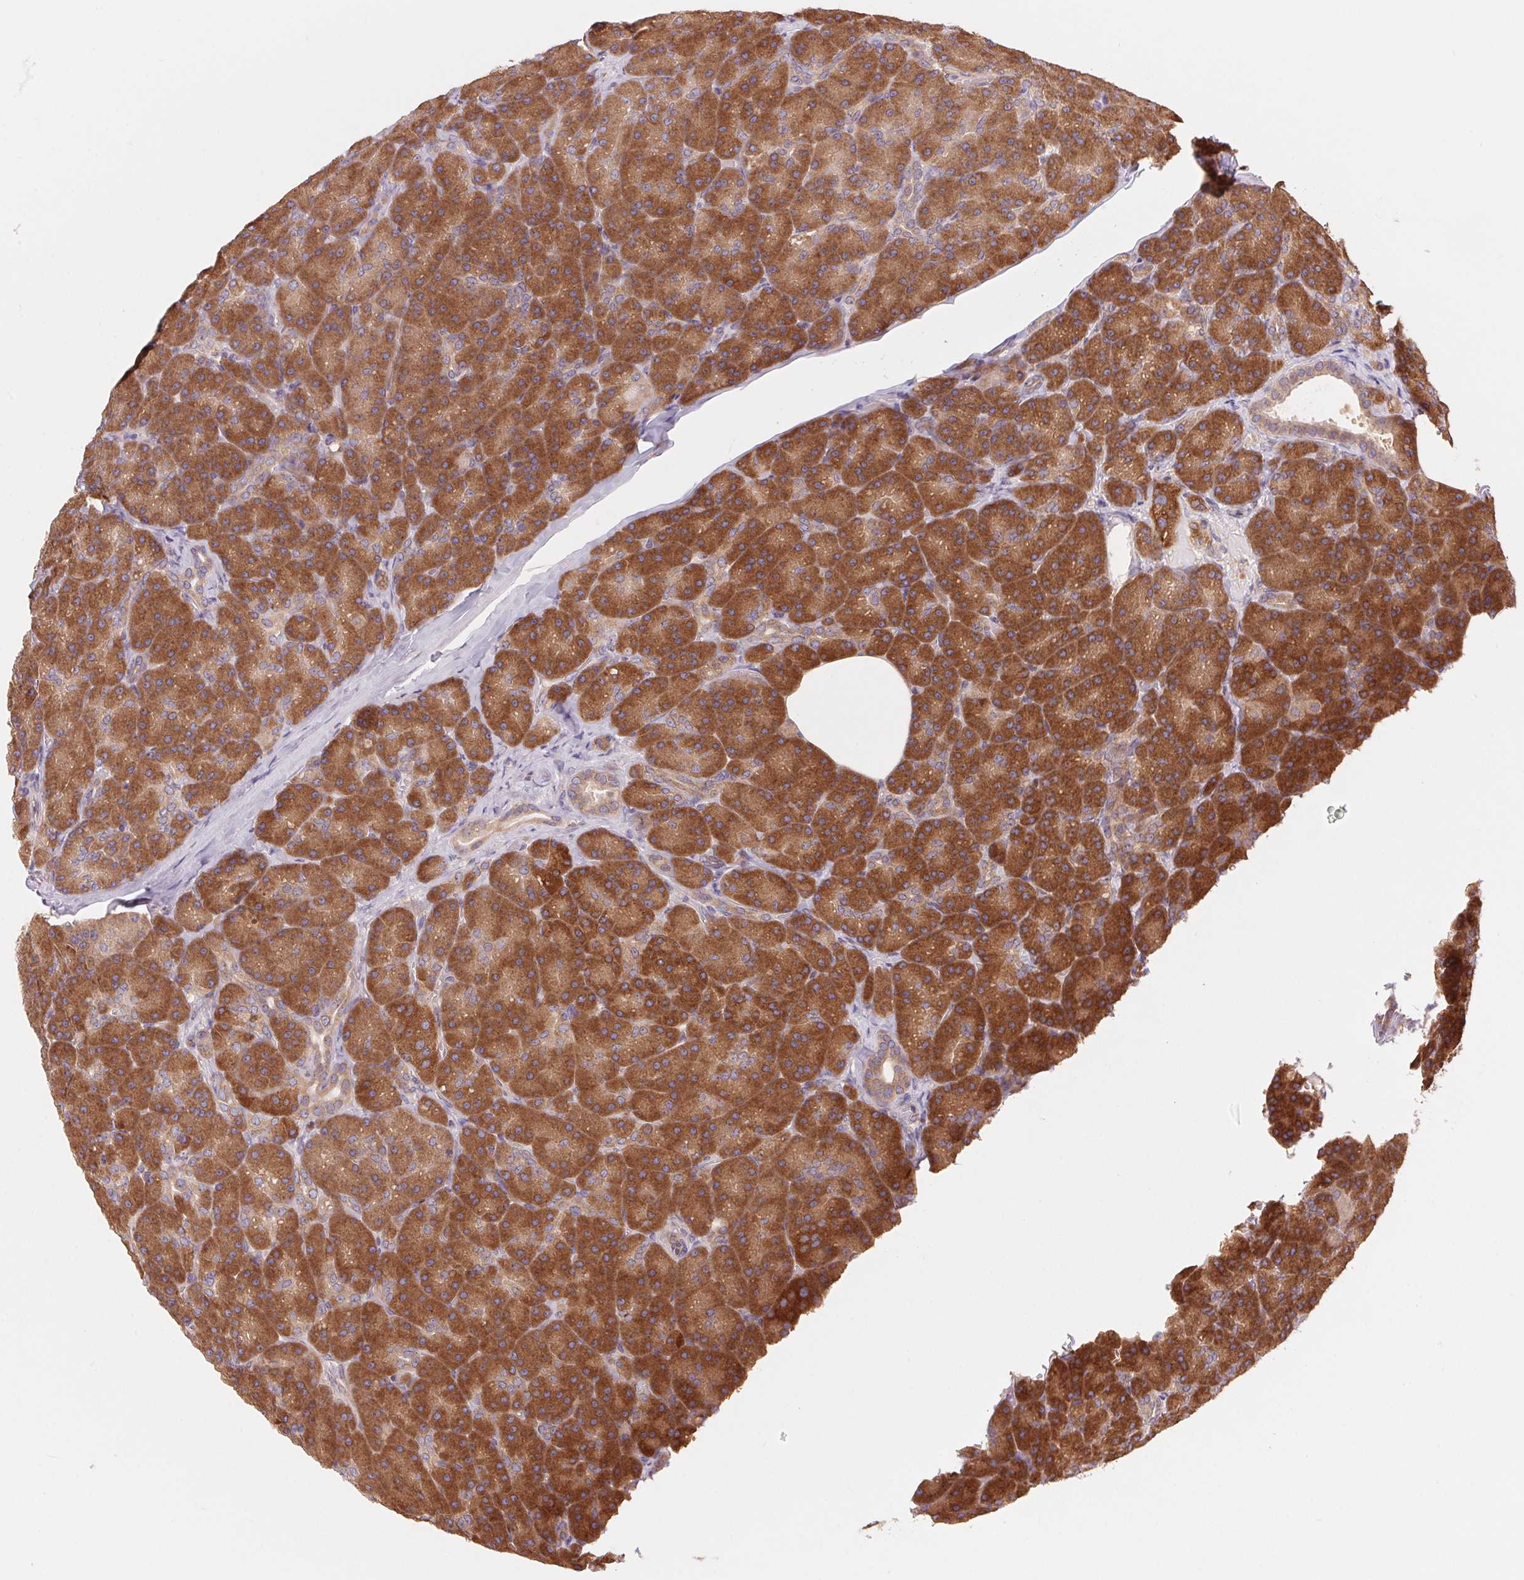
{"staining": {"intensity": "strong", "quantity": ">75%", "location": "cytoplasmic/membranous"}, "tissue": "pancreas", "cell_type": "Exocrine glandular cells", "image_type": "normal", "snomed": [{"axis": "morphology", "description": "Normal tissue, NOS"}, {"axis": "topography", "description": "Pancreas"}], "caption": "Exocrine glandular cells exhibit strong cytoplasmic/membranous expression in approximately >75% of cells in unremarkable pancreas.", "gene": "RAB1A", "patient": {"sex": "male", "age": 57}}